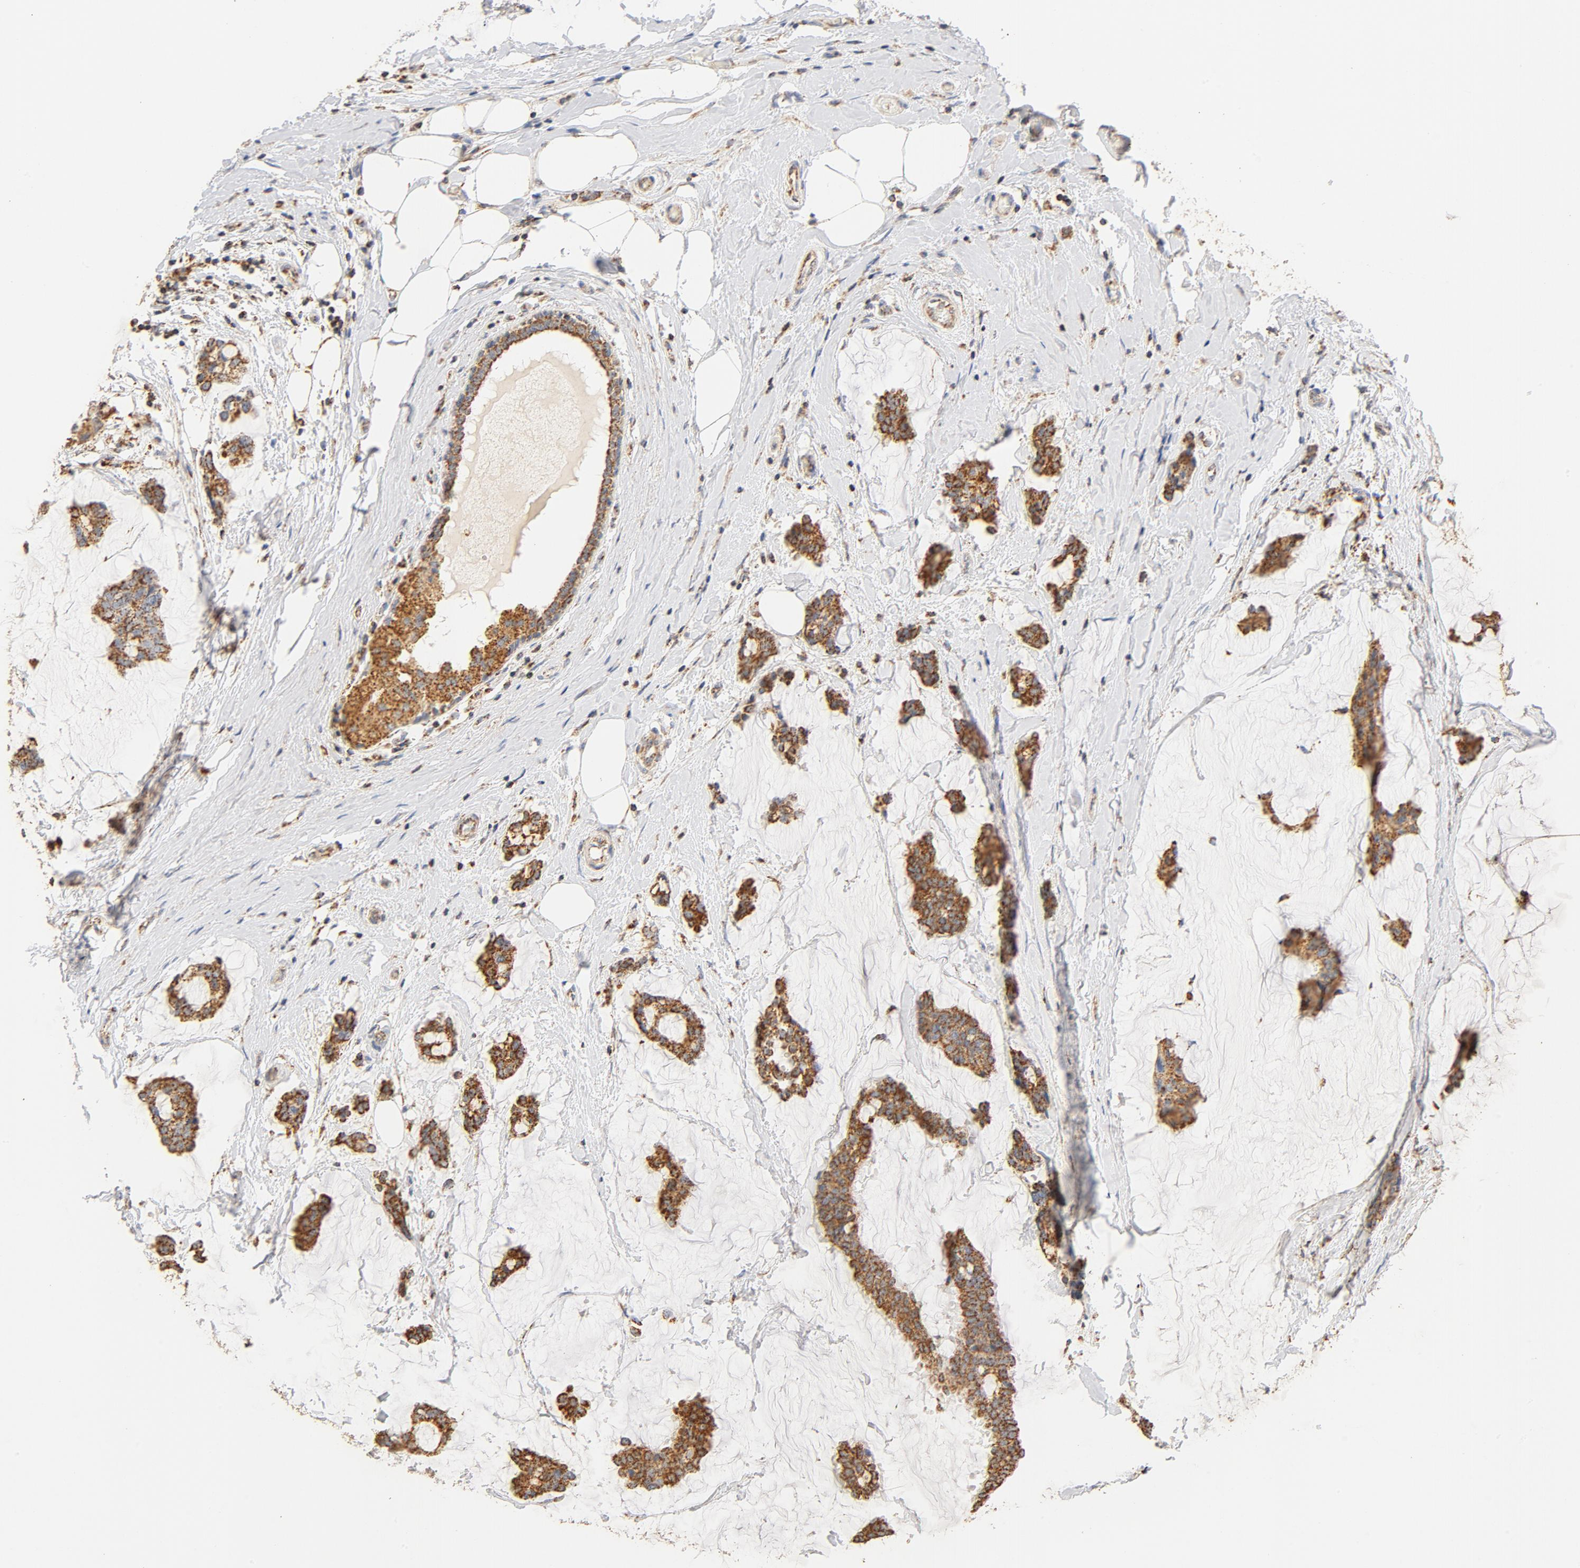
{"staining": {"intensity": "strong", "quantity": ">75%", "location": "cytoplasmic/membranous"}, "tissue": "breast cancer", "cell_type": "Tumor cells", "image_type": "cancer", "snomed": [{"axis": "morphology", "description": "Duct carcinoma"}, {"axis": "topography", "description": "Breast"}], "caption": "Immunohistochemistry micrograph of neoplastic tissue: breast cancer stained using IHC exhibits high levels of strong protein expression localized specifically in the cytoplasmic/membranous of tumor cells, appearing as a cytoplasmic/membranous brown color.", "gene": "COX4I1", "patient": {"sex": "female", "age": 93}}